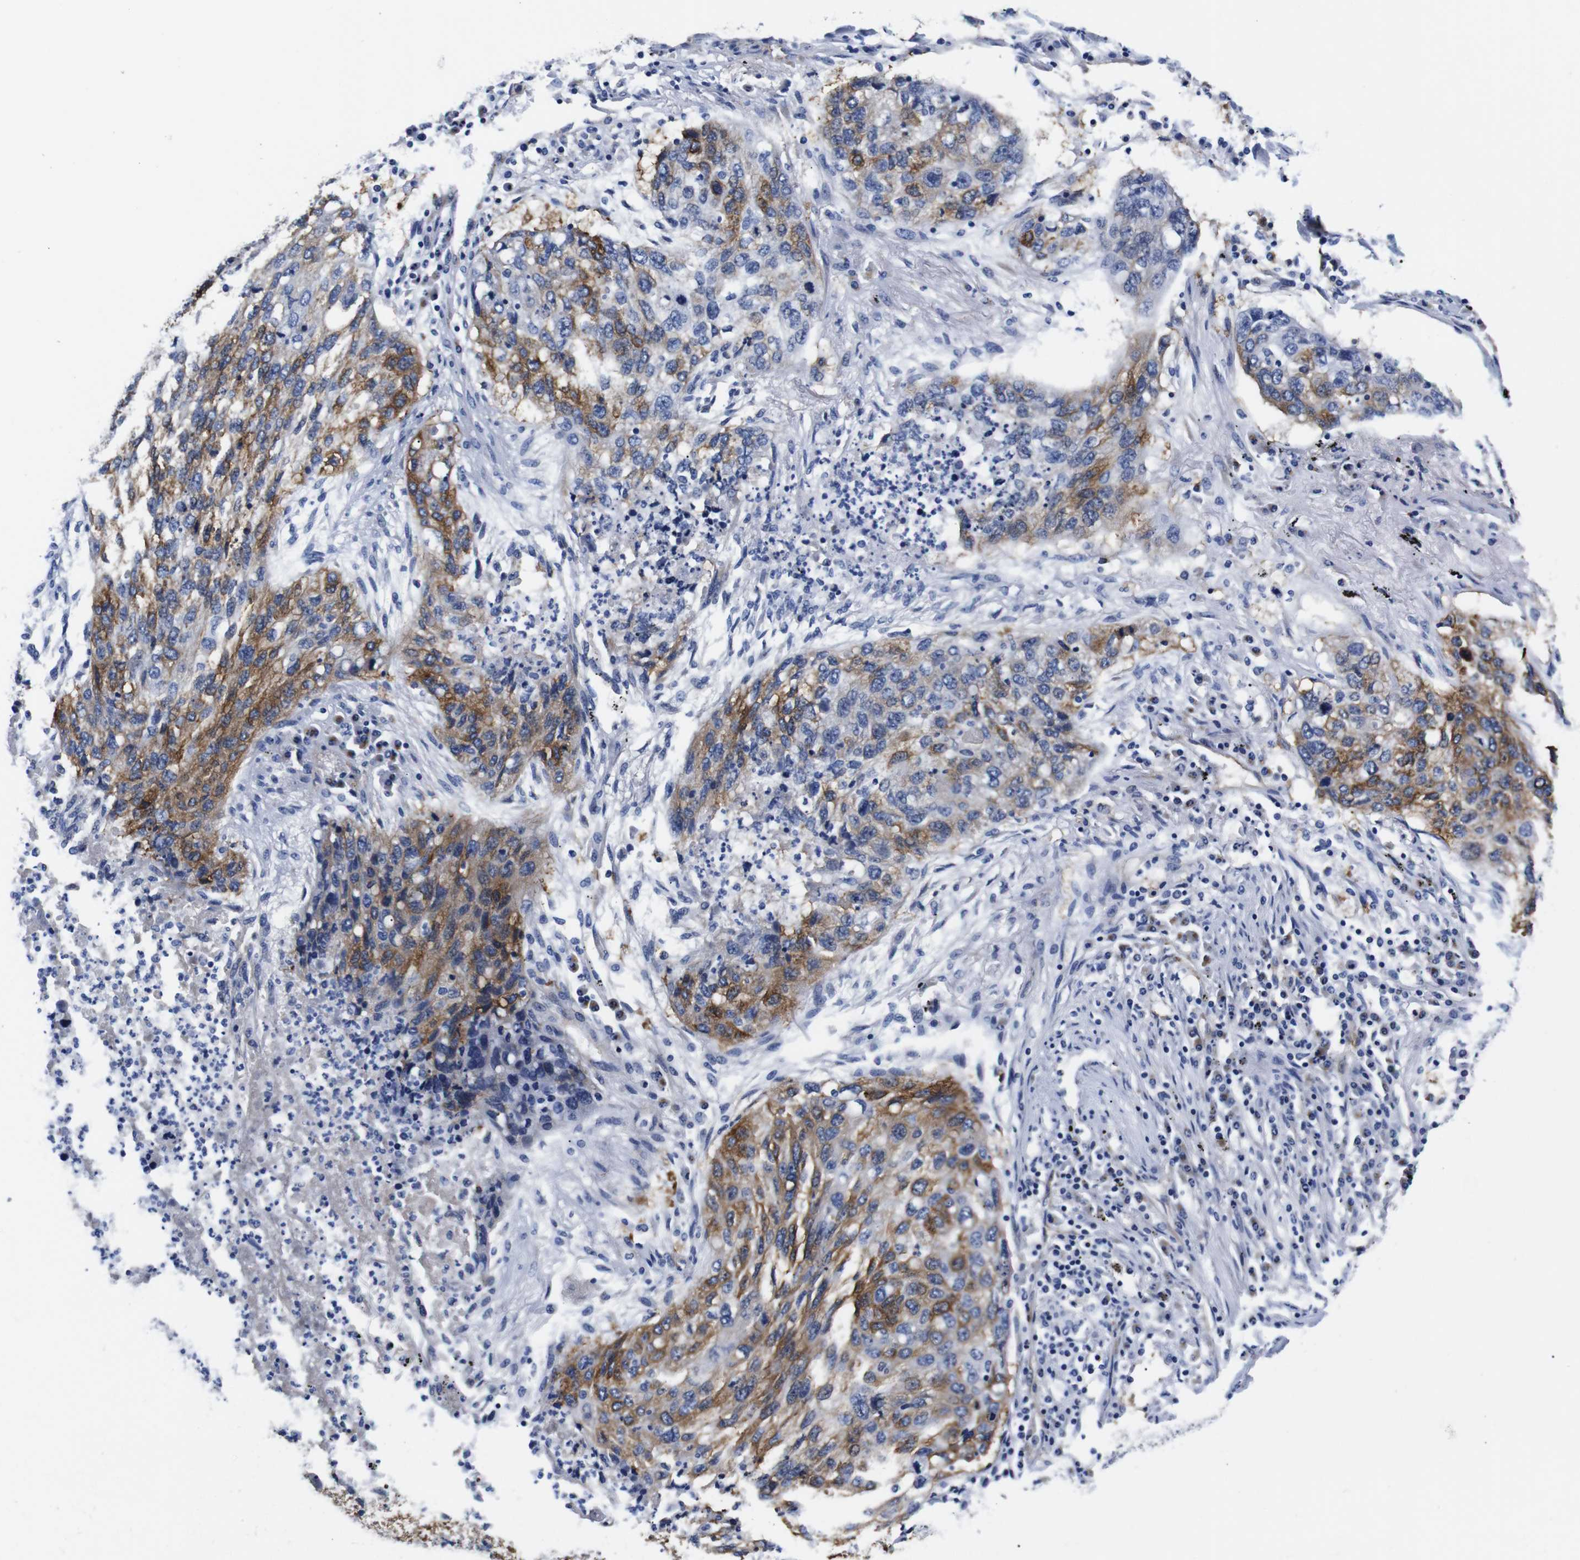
{"staining": {"intensity": "moderate", "quantity": ">75%", "location": "cytoplasmic/membranous"}, "tissue": "lung cancer", "cell_type": "Tumor cells", "image_type": "cancer", "snomed": [{"axis": "morphology", "description": "Squamous cell carcinoma, NOS"}, {"axis": "topography", "description": "Lung"}], "caption": "Human lung cancer stained for a protein (brown) demonstrates moderate cytoplasmic/membranous positive positivity in approximately >75% of tumor cells.", "gene": "LRIG1", "patient": {"sex": "female", "age": 63}}